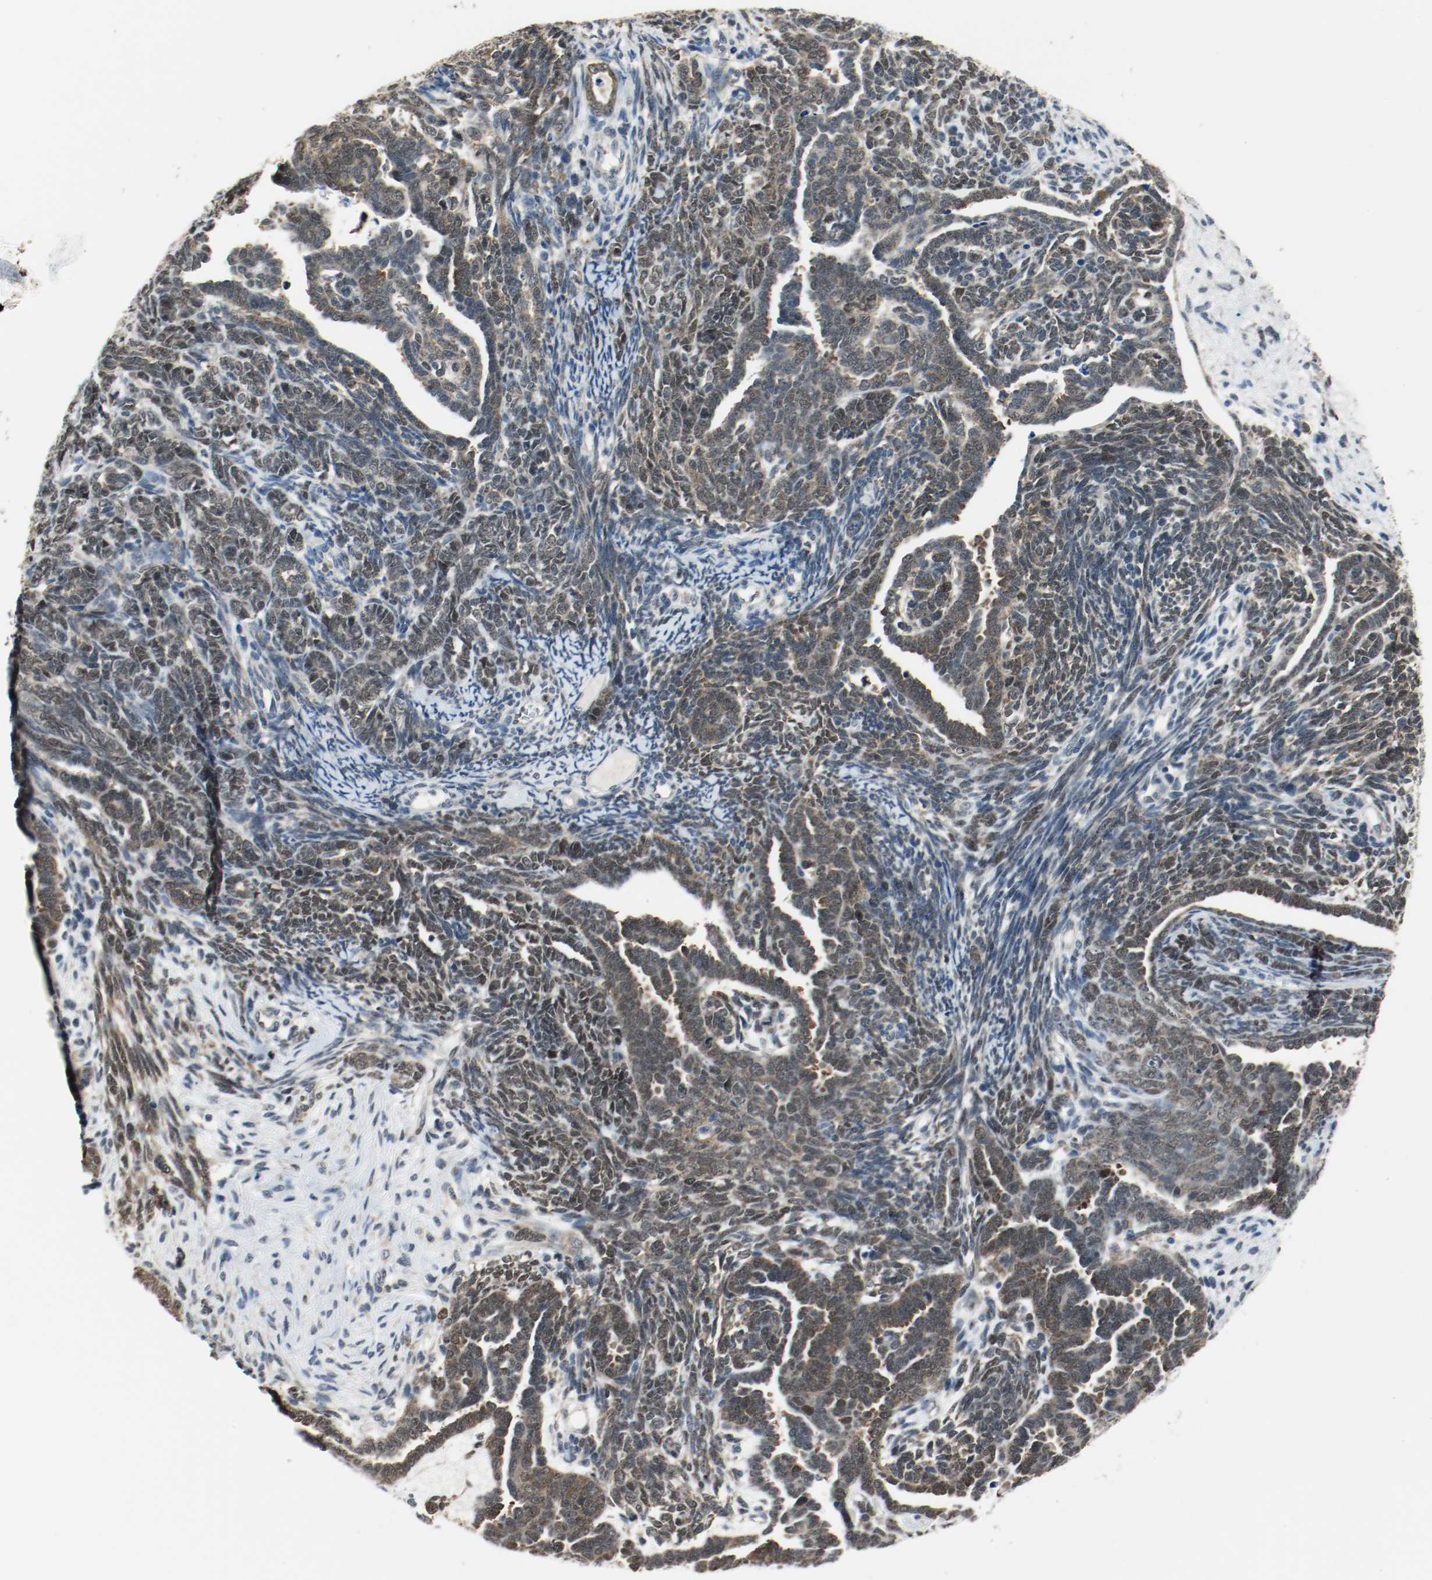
{"staining": {"intensity": "moderate", "quantity": ">75%", "location": "cytoplasmic/membranous,nuclear"}, "tissue": "endometrial cancer", "cell_type": "Tumor cells", "image_type": "cancer", "snomed": [{"axis": "morphology", "description": "Neoplasm, malignant, NOS"}, {"axis": "topography", "description": "Endometrium"}], "caption": "Tumor cells show medium levels of moderate cytoplasmic/membranous and nuclear staining in about >75% of cells in endometrial neoplasm (malignant).", "gene": "PPME1", "patient": {"sex": "female", "age": 74}}